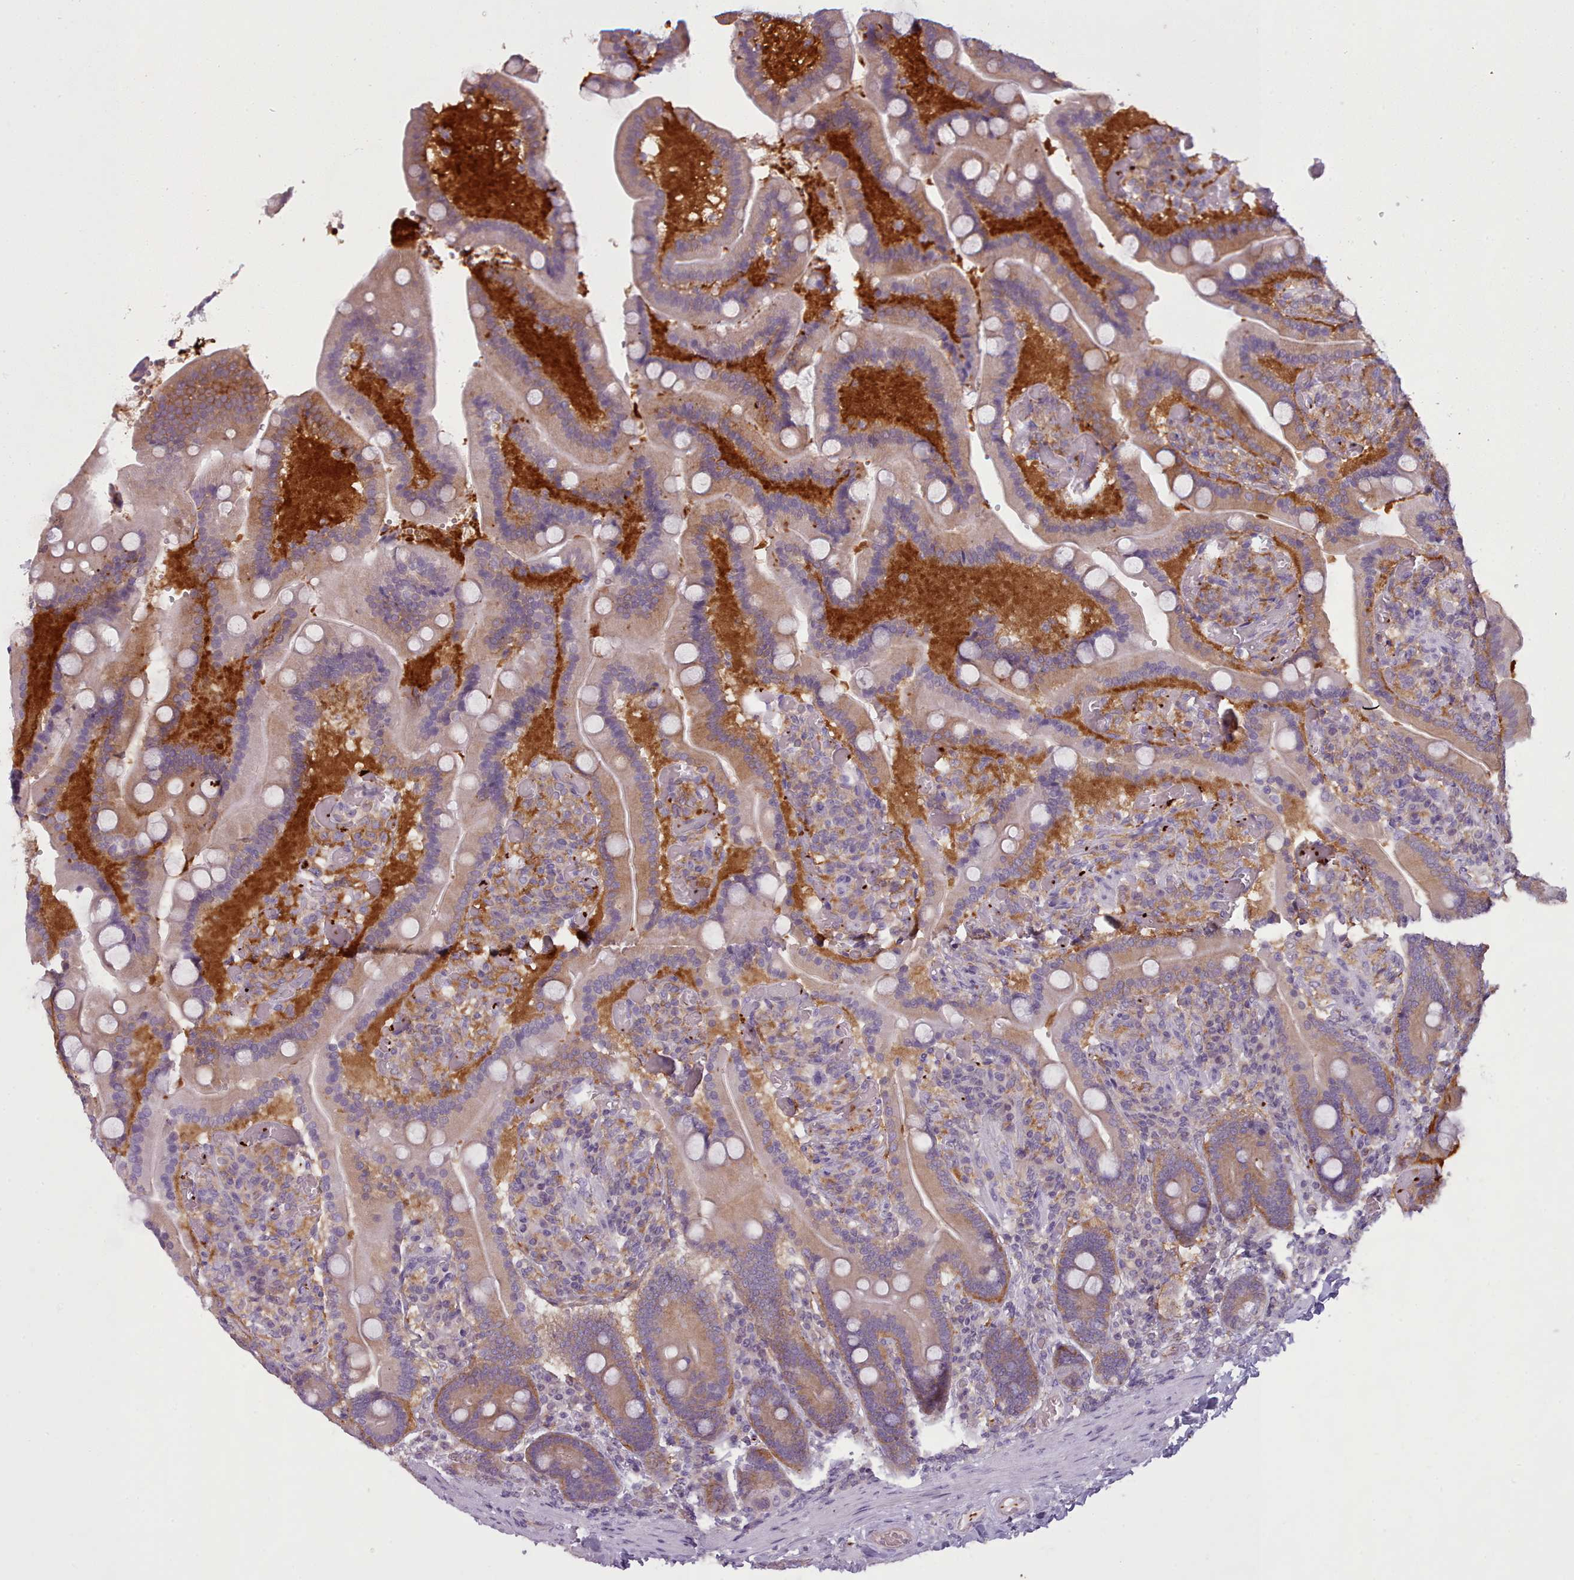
{"staining": {"intensity": "moderate", "quantity": "25%-75%", "location": "cytoplasmic/membranous"}, "tissue": "duodenum", "cell_type": "Glandular cells", "image_type": "normal", "snomed": [{"axis": "morphology", "description": "Normal tissue, NOS"}, {"axis": "topography", "description": "Duodenum"}], "caption": "Glandular cells display medium levels of moderate cytoplasmic/membranous staining in approximately 25%-75% of cells in normal duodenum.", "gene": "NDST2", "patient": {"sex": "female", "age": 62}}